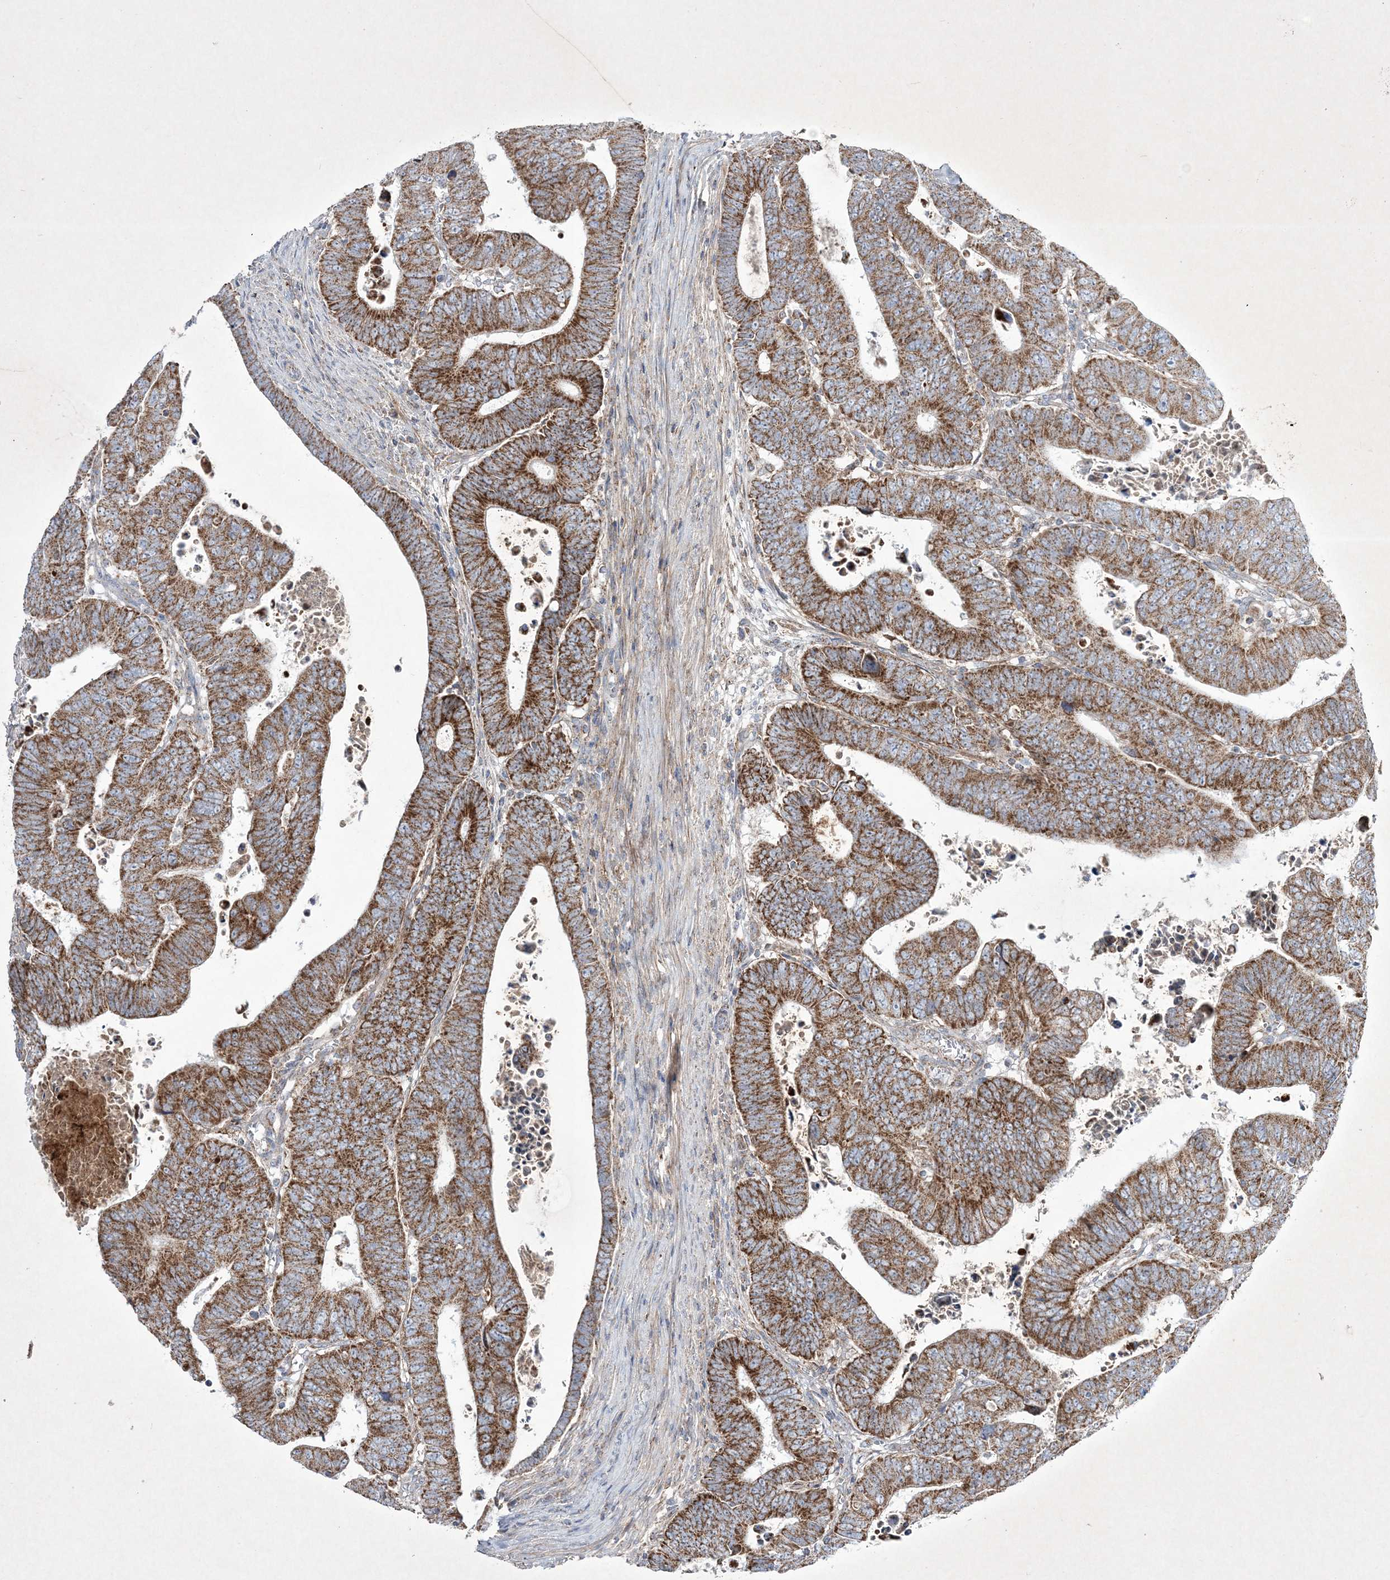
{"staining": {"intensity": "moderate", "quantity": ">75%", "location": "cytoplasmic/membranous"}, "tissue": "colorectal cancer", "cell_type": "Tumor cells", "image_type": "cancer", "snomed": [{"axis": "morphology", "description": "Normal tissue, NOS"}, {"axis": "morphology", "description": "Adenocarcinoma, NOS"}, {"axis": "topography", "description": "Rectum"}], "caption": "IHC histopathology image of human colorectal cancer stained for a protein (brown), which exhibits medium levels of moderate cytoplasmic/membranous staining in about >75% of tumor cells.", "gene": "RICTOR", "patient": {"sex": "female", "age": 65}}